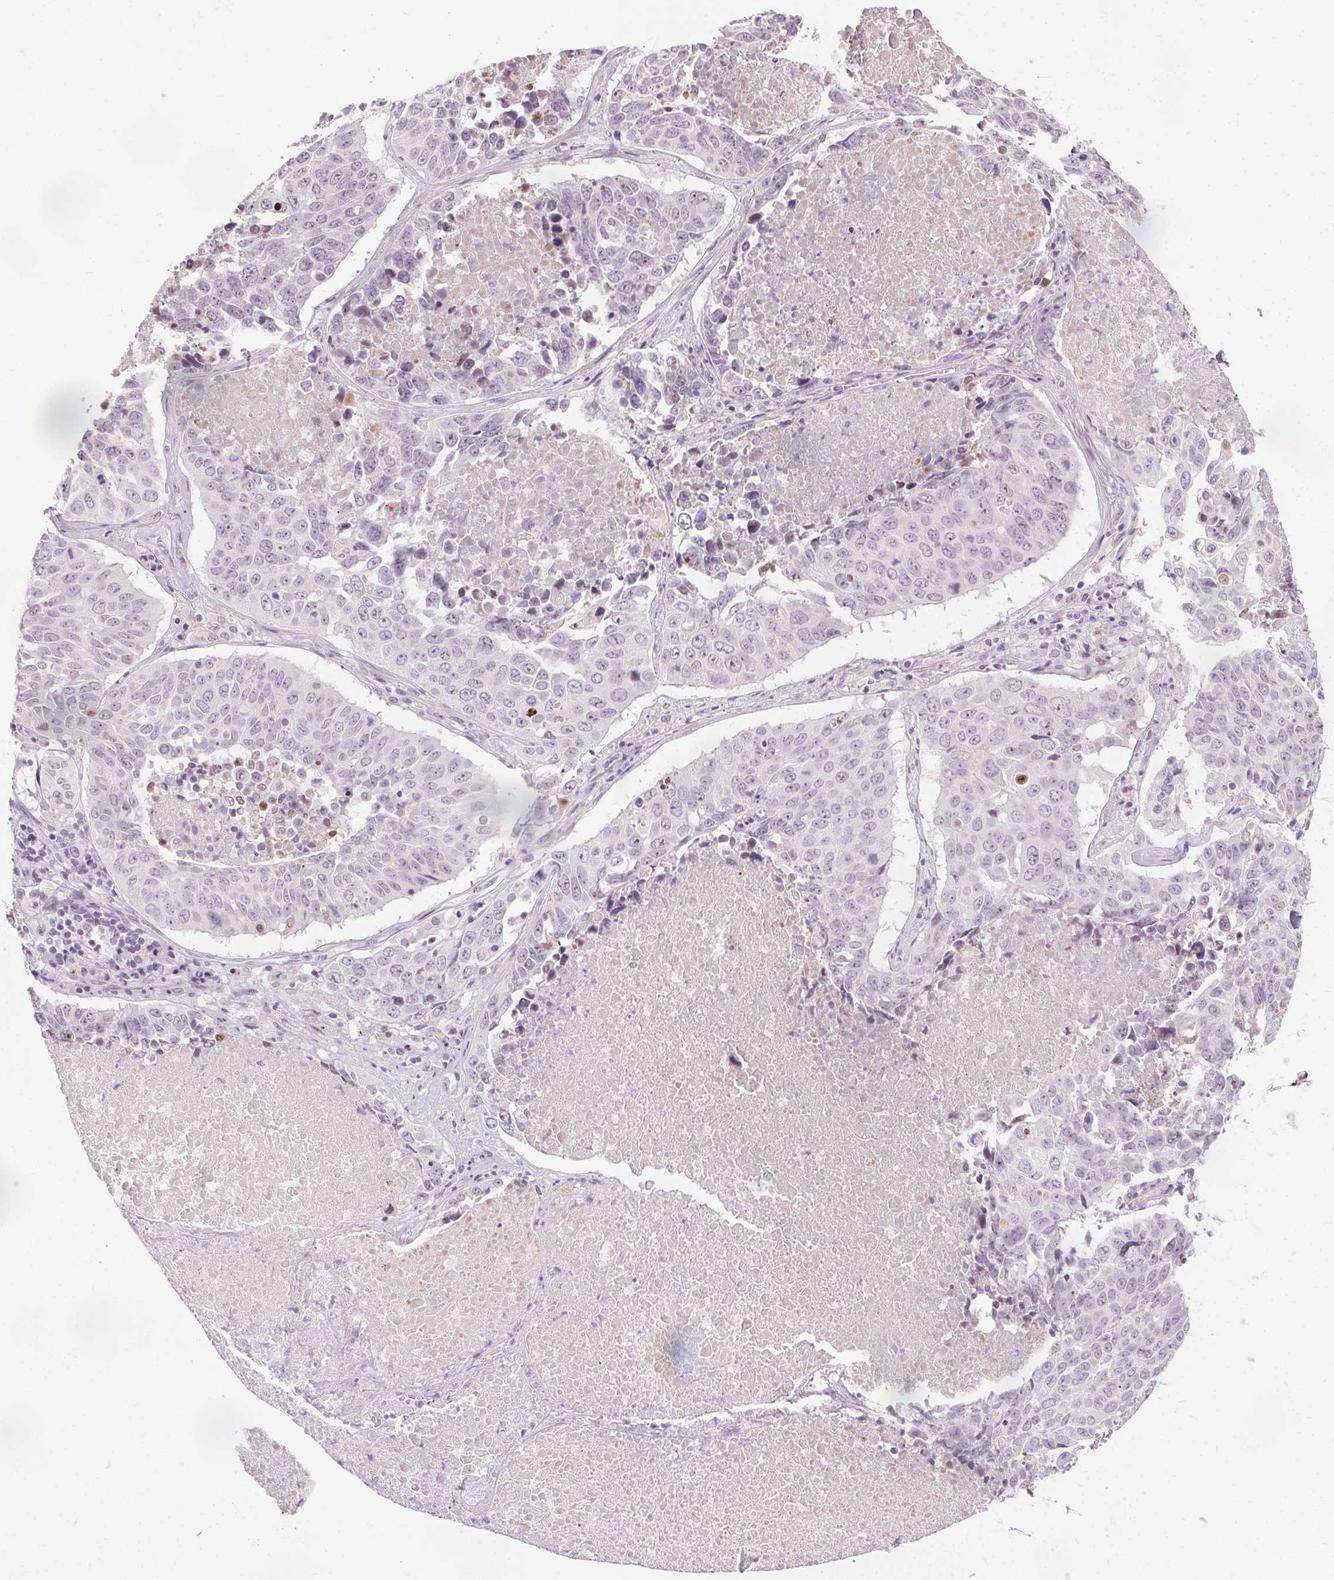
{"staining": {"intensity": "negative", "quantity": "none", "location": "none"}, "tissue": "lung cancer", "cell_type": "Tumor cells", "image_type": "cancer", "snomed": [{"axis": "morphology", "description": "Normal tissue, NOS"}, {"axis": "morphology", "description": "Squamous cell carcinoma, NOS"}, {"axis": "topography", "description": "Bronchus"}, {"axis": "topography", "description": "Lung"}], "caption": "The IHC image has no significant positivity in tumor cells of lung cancer (squamous cell carcinoma) tissue.", "gene": "CEBPA", "patient": {"sex": "male", "age": 64}}